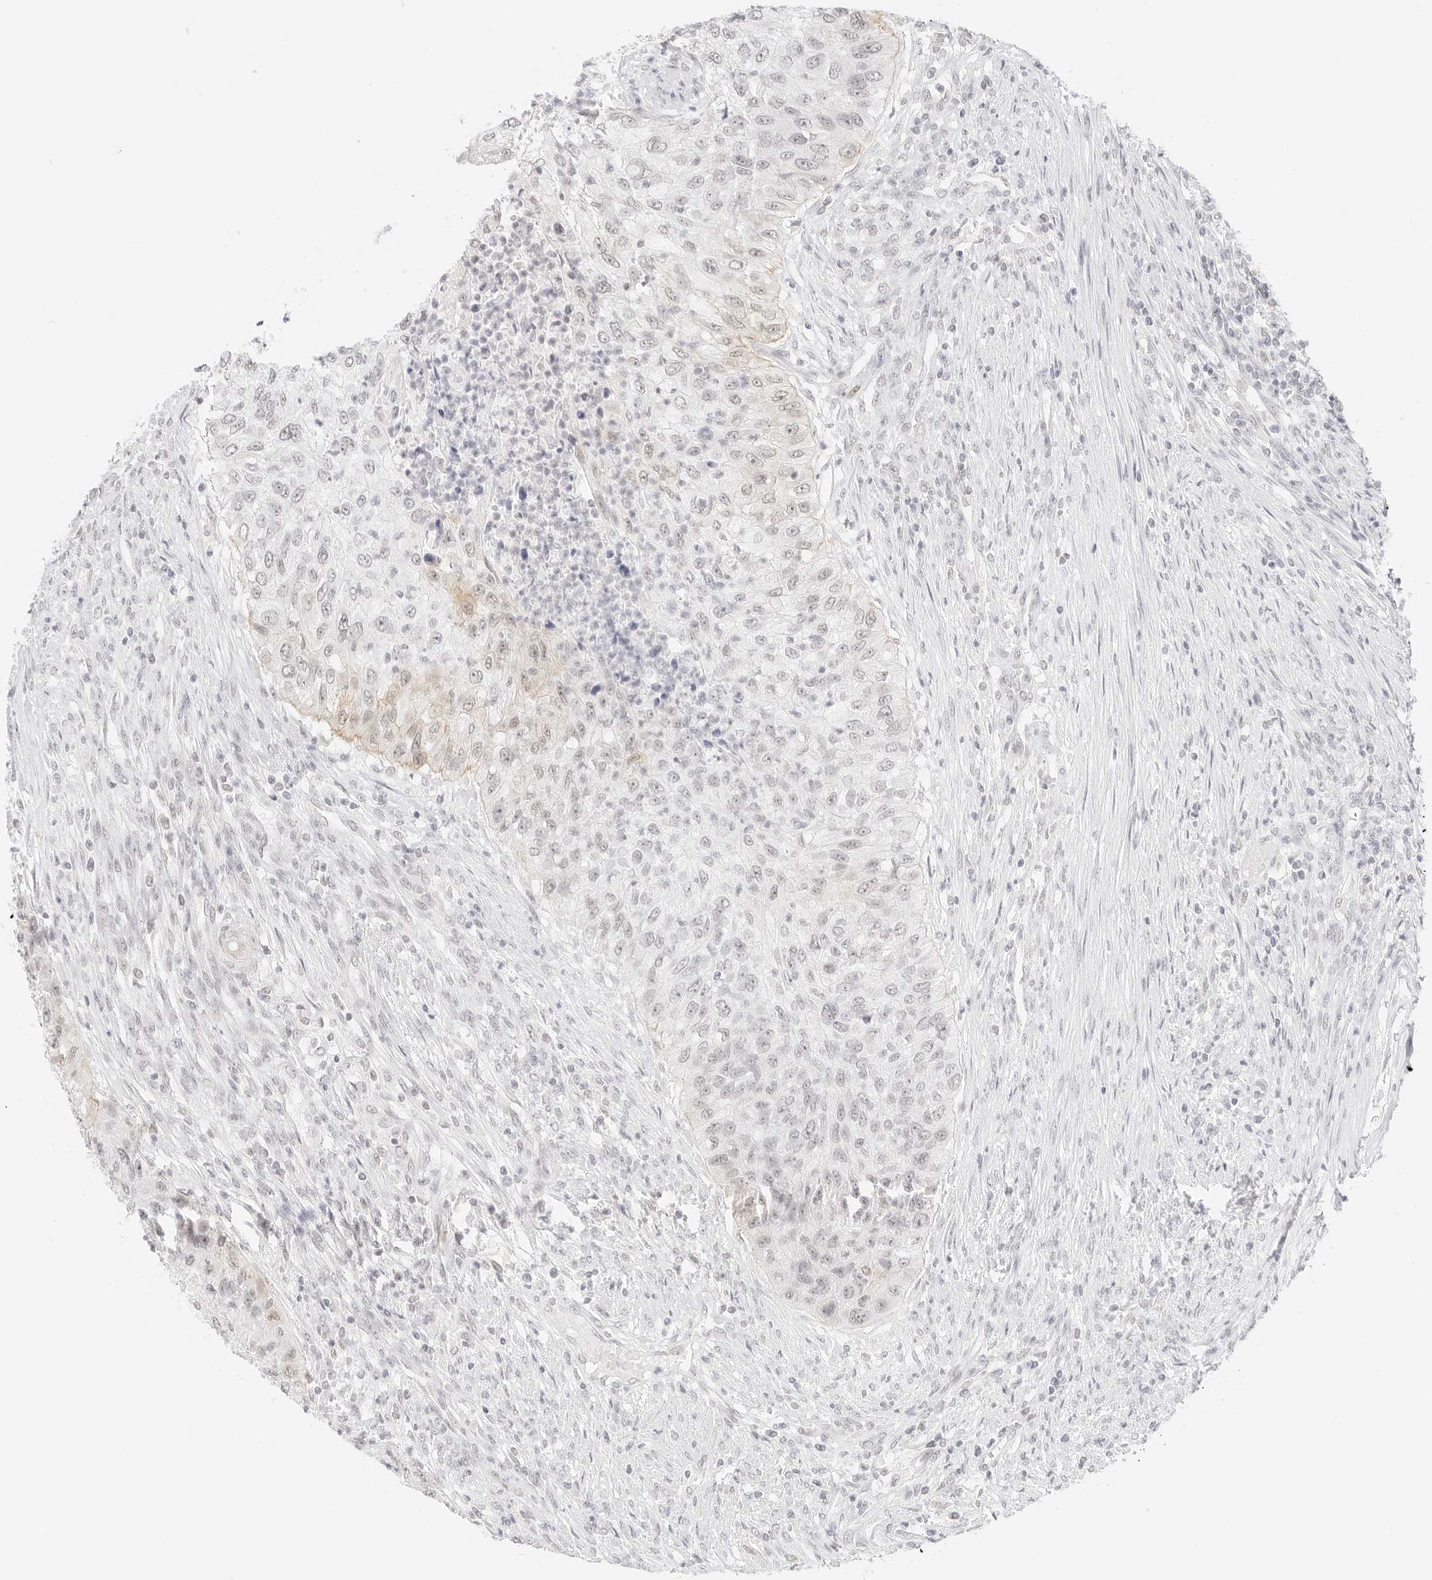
{"staining": {"intensity": "negative", "quantity": "none", "location": "none"}, "tissue": "urothelial cancer", "cell_type": "Tumor cells", "image_type": "cancer", "snomed": [{"axis": "morphology", "description": "Urothelial carcinoma, High grade"}, {"axis": "topography", "description": "Urinary bladder"}], "caption": "This is a photomicrograph of immunohistochemistry (IHC) staining of urothelial cancer, which shows no positivity in tumor cells. The staining is performed using DAB brown chromogen with nuclei counter-stained in using hematoxylin.", "gene": "ITGA6", "patient": {"sex": "female", "age": 60}}